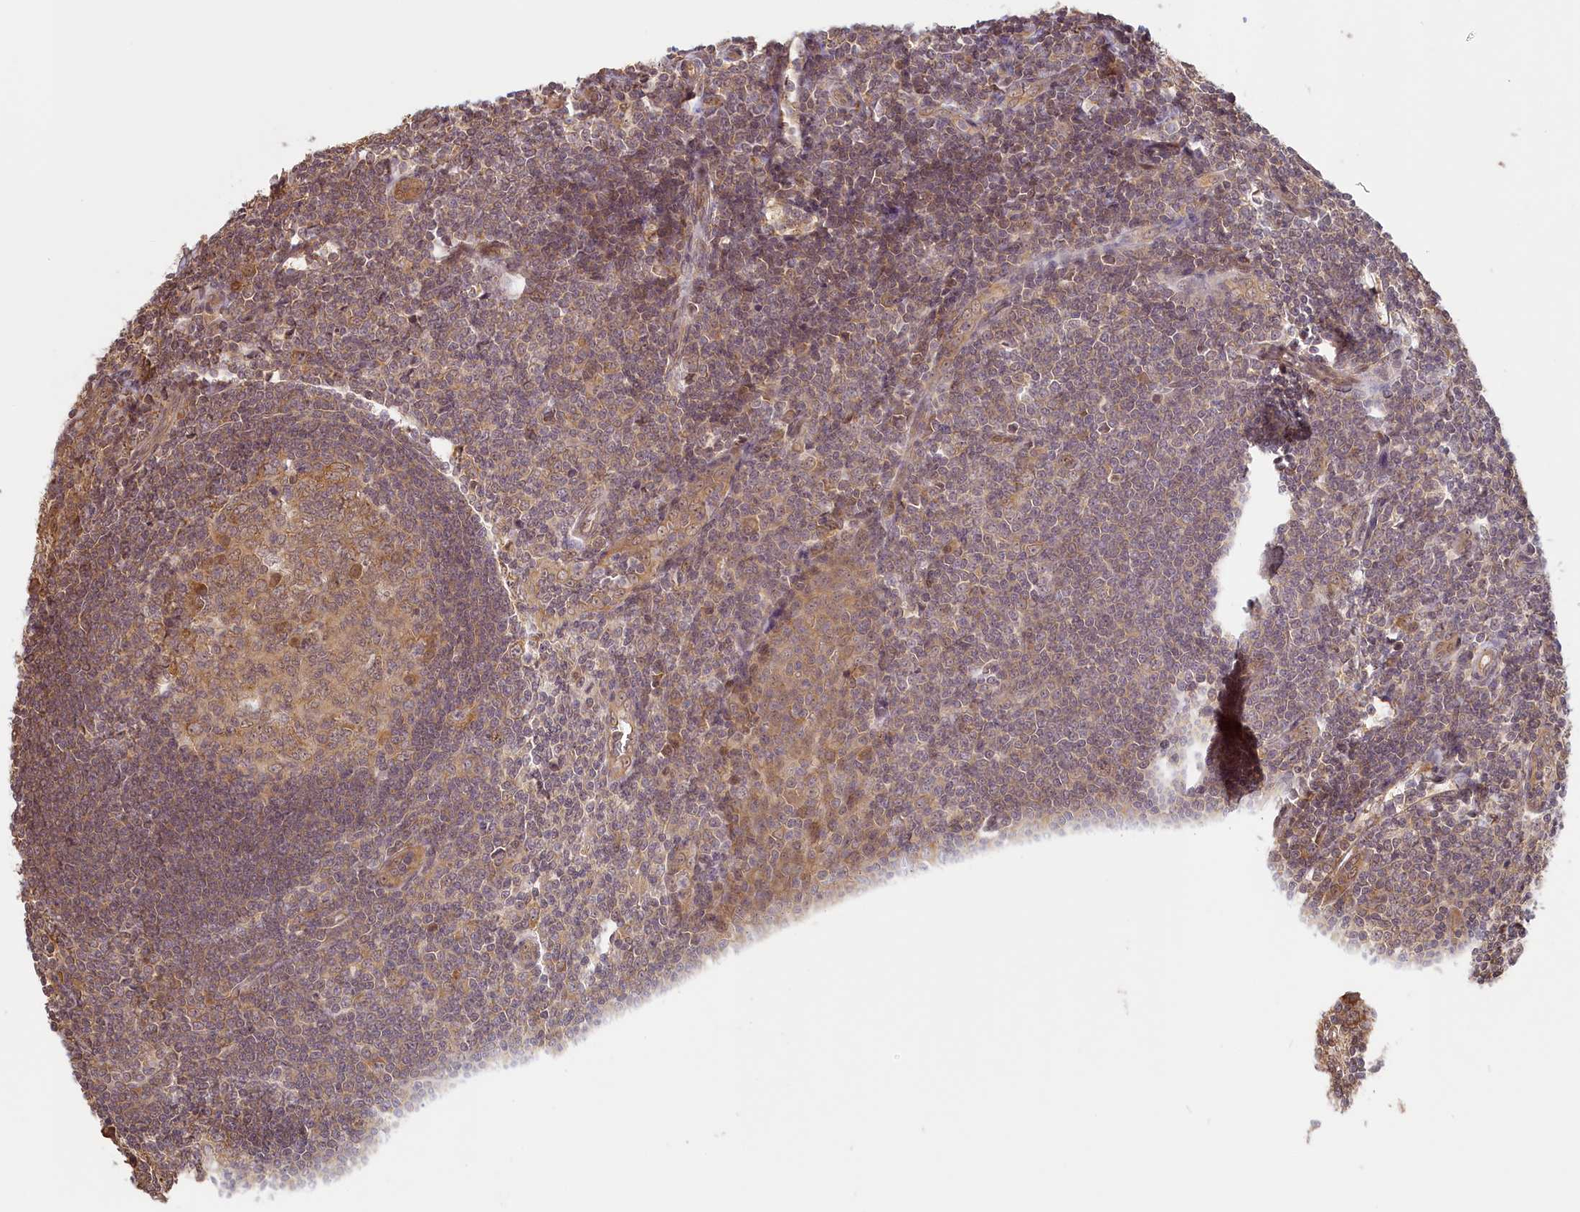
{"staining": {"intensity": "moderate", "quantity": ">75%", "location": "cytoplasmic/membranous"}, "tissue": "tonsil", "cell_type": "Germinal center cells", "image_type": "normal", "snomed": [{"axis": "morphology", "description": "Normal tissue, NOS"}, {"axis": "topography", "description": "Tonsil"}], "caption": "An IHC micrograph of benign tissue is shown. Protein staining in brown shows moderate cytoplasmic/membranous positivity in tonsil within germinal center cells.", "gene": "C19orf44", "patient": {"sex": "male", "age": 27}}